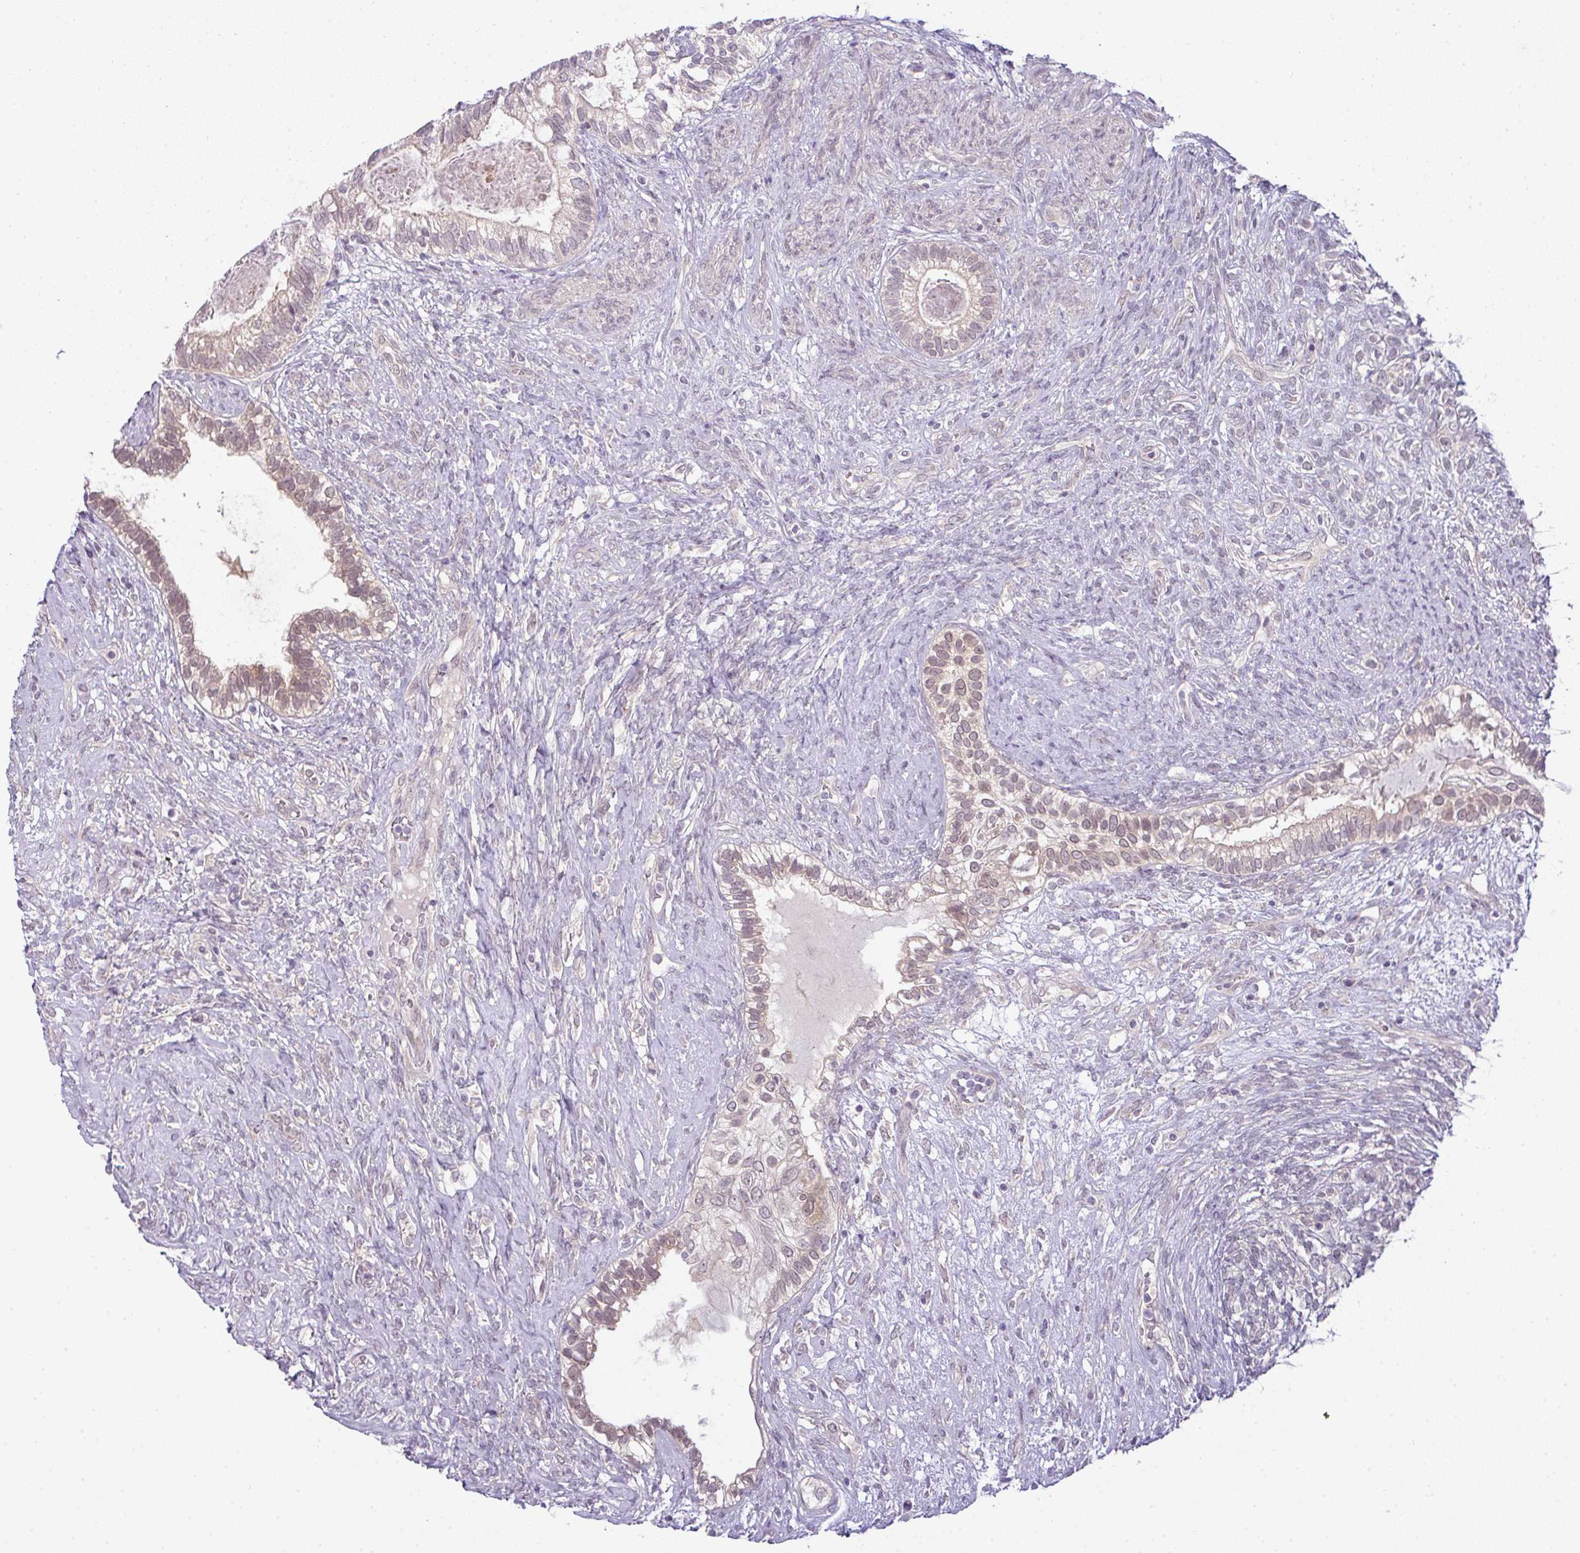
{"staining": {"intensity": "weak", "quantity": "25%-75%", "location": "cytoplasmic/membranous,nuclear"}, "tissue": "testis cancer", "cell_type": "Tumor cells", "image_type": "cancer", "snomed": [{"axis": "morphology", "description": "Seminoma, NOS"}, {"axis": "morphology", "description": "Carcinoma, Embryonal, NOS"}, {"axis": "topography", "description": "Testis"}], "caption": "Seminoma (testis) stained for a protein demonstrates weak cytoplasmic/membranous and nuclear positivity in tumor cells.", "gene": "CSE1L", "patient": {"sex": "male", "age": 41}}